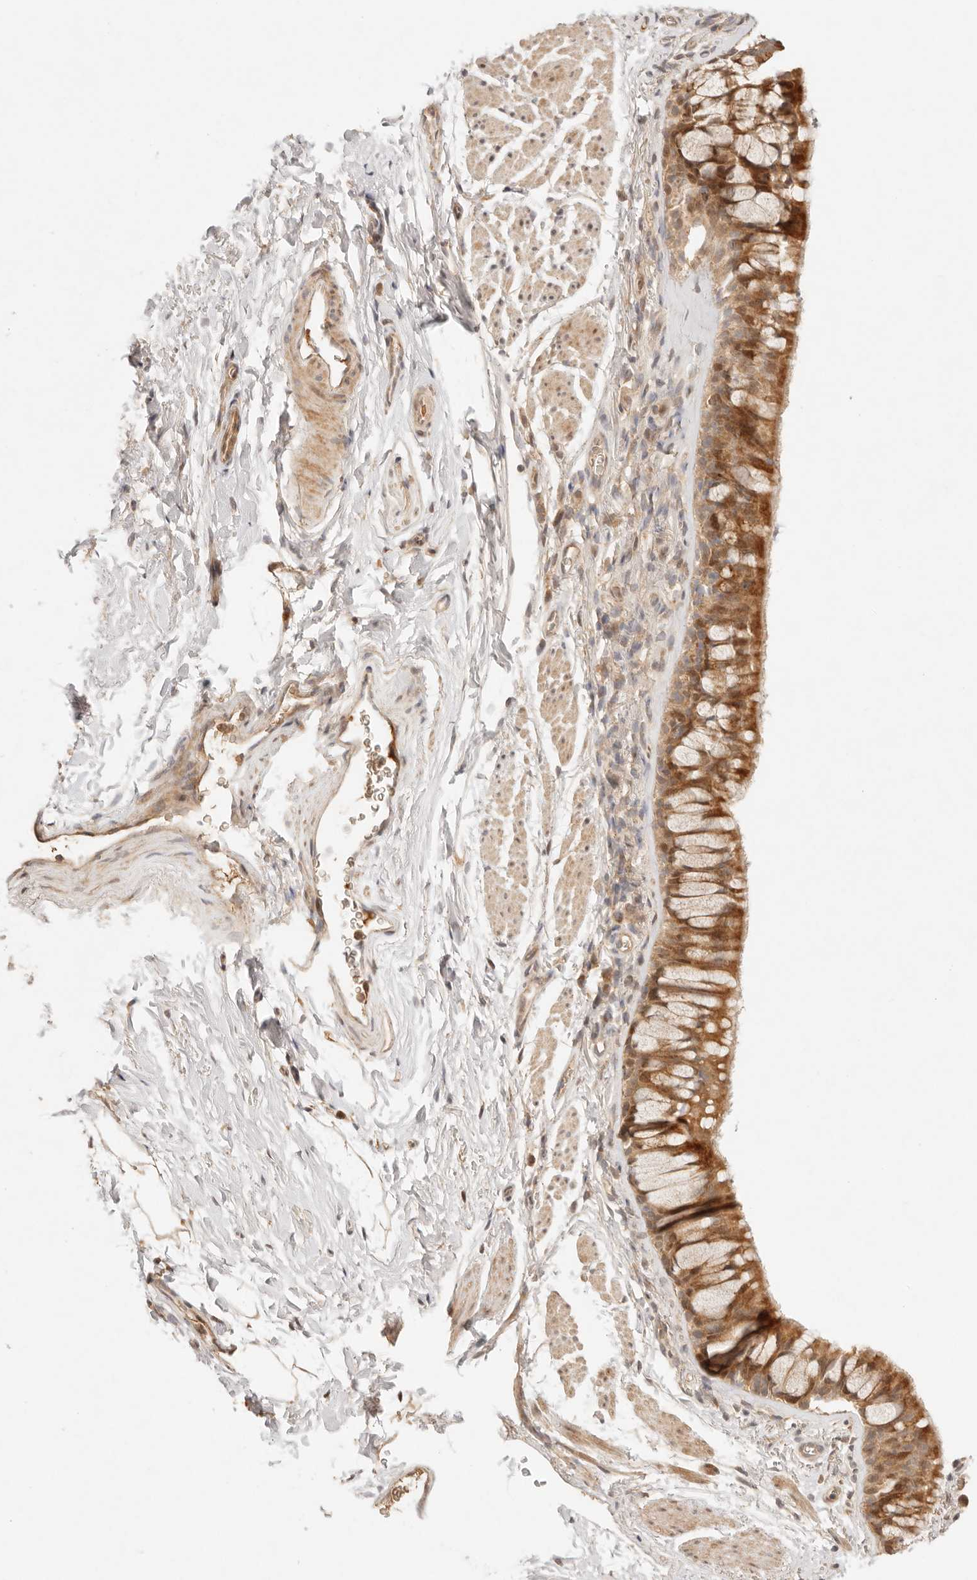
{"staining": {"intensity": "moderate", "quantity": ">75%", "location": "cytoplasmic/membranous"}, "tissue": "bronchus", "cell_type": "Respiratory epithelial cells", "image_type": "normal", "snomed": [{"axis": "morphology", "description": "Normal tissue, NOS"}, {"axis": "topography", "description": "Cartilage tissue"}, {"axis": "topography", "description": "Bronchus"}], "caption": "A histopathology image of human bronchus stained for a protein displays moderate cytoplasmic/membranous brown staining in respiratory epithelial cells. (DAB = brown stain, brightfield microscopy at high magnification).", "gene": "PHLDA3", "patient": {"sex": "female", "age": 53}}